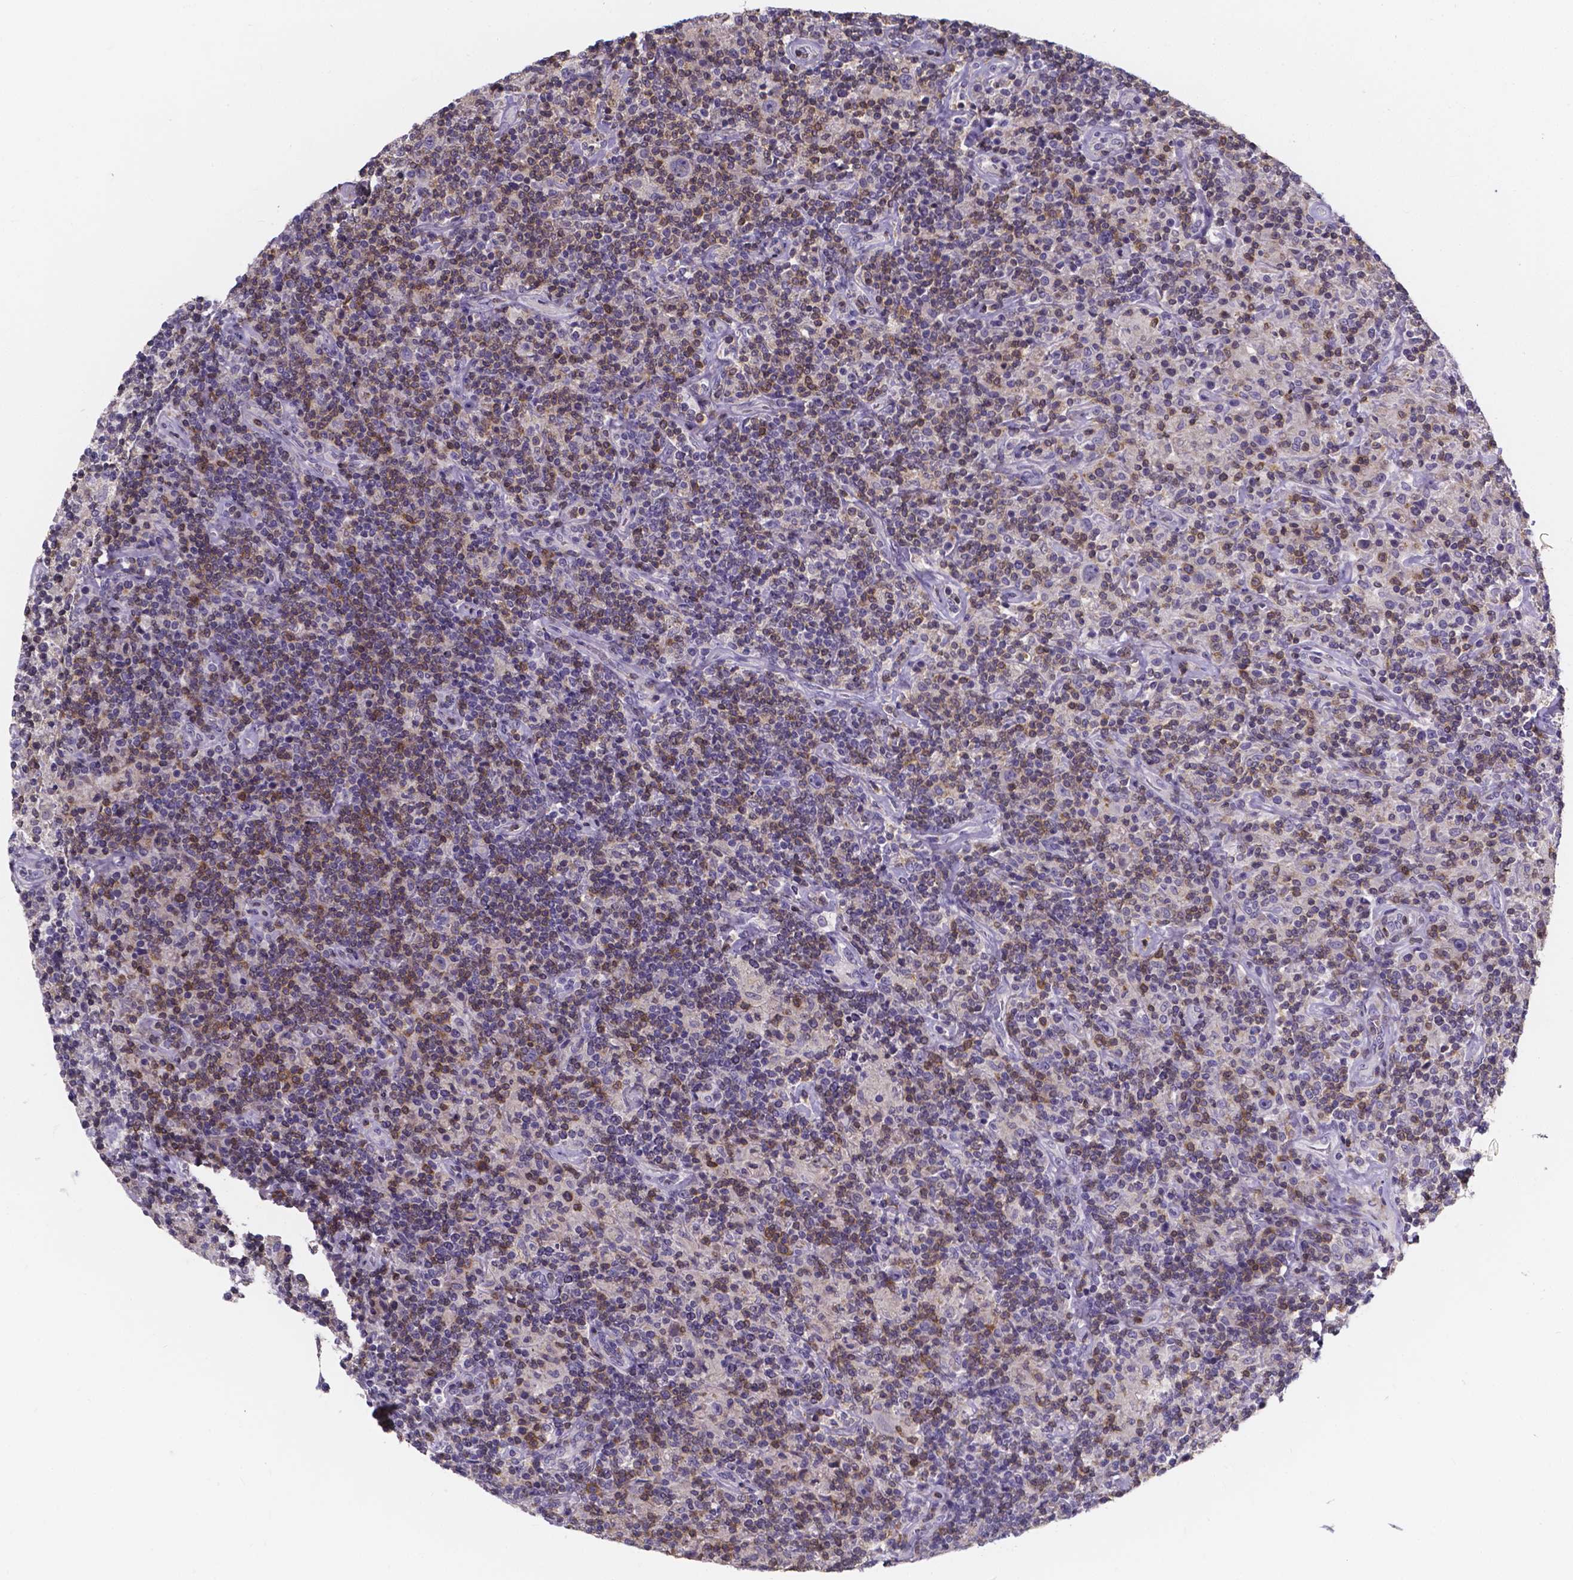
{"staining": {"intensity": "negative", "quantity": "none", "location": "none"}, "tissue": "lymphoma", "cell_type": "Tumor cells", "image_type": "cancer", "snomed": [{"axis": "morphology", "description": "Hodgkin's disease, NOS"}, {"axis": "topography", "description": "Lymph node"}], "caption": "An immunohistochemistry (IHC) image of lymphoma is shown. There is no staining in tumor cells of lymphoma. (Immunohistochemistry (ihc), brightfield microscopy, high magnification).", "gene": "THEMIS", "patient": {"sex": "male", "age": 70}}